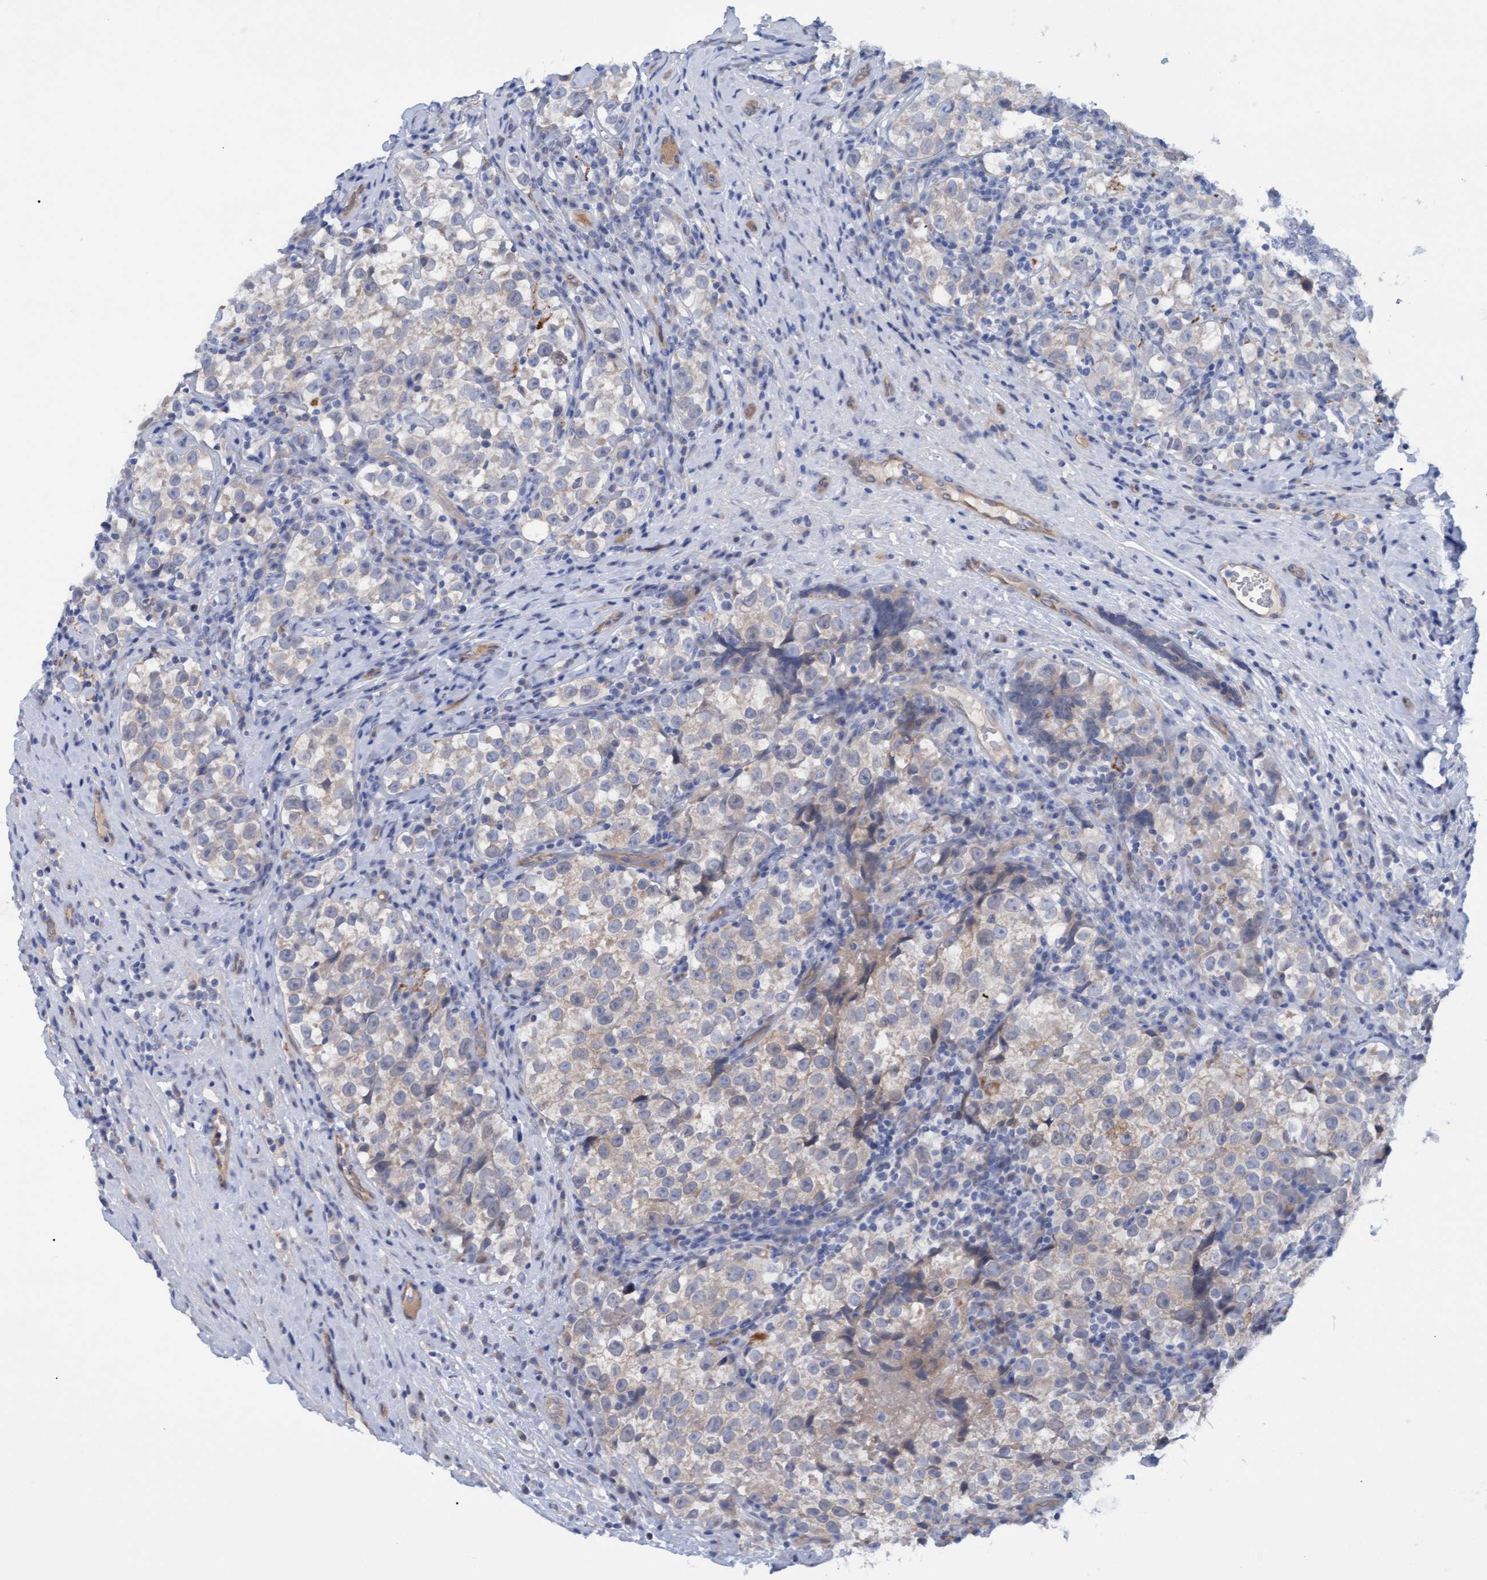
{"staining": {"intensity": "weak", "quantity": "<25%", "location": "cytoplasmic/membranous"}, "tissue": "testis cancer", "cell_type": "Tumor cells", "image_type": "cancer", "snomed": [{"axis": "morphology", "description": "Normal tissue, NOS"}, {"axis": "morphology", "description": "Seminoma, NOS"}, {"axis": "topography", "description": "Testis"}], "caption": "Tumor cells are negative for protein expression in human seminoma (testis). Nuclei are stained in blue.", "gene": "STXBP1", "patient": {"sex": "male", "age": 43}}